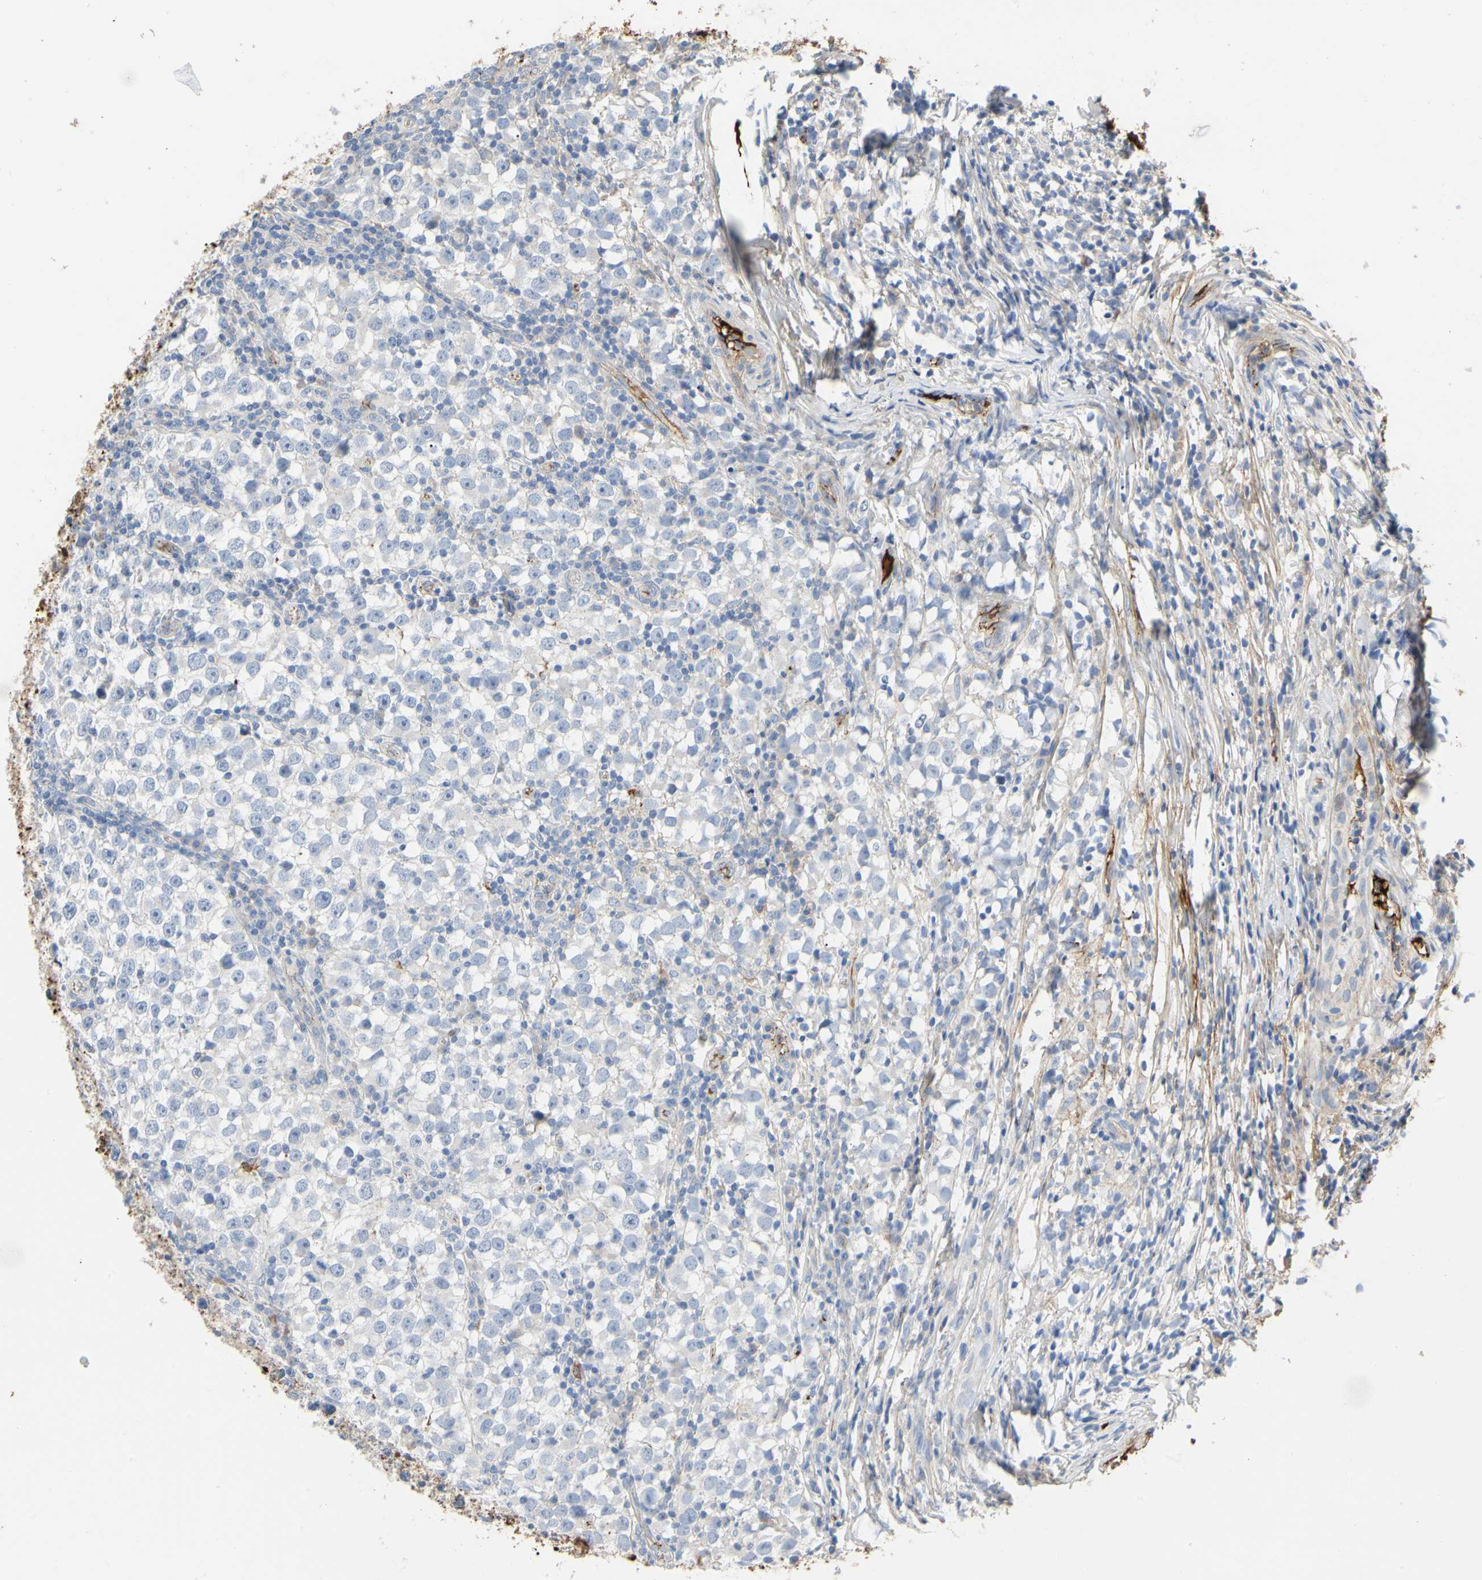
{"staining": {"intensity": "negative", "quantity": "none", "location": "none"}, "tissue": "testis cancer", "cell_type": "Tumor cells", "image_type": "cancer", "snomed": [{"axis": "morphology", "description": "Seminoma, NOS"}, {"axis": "topography", "description": "Testis"}], "caption": "An immunohistochemistry image of testis cancer is shown. There is no staining in tumor cells of testis cancer.", "gene": "FGB", "patient": {"sex": "male", "age": 65}}